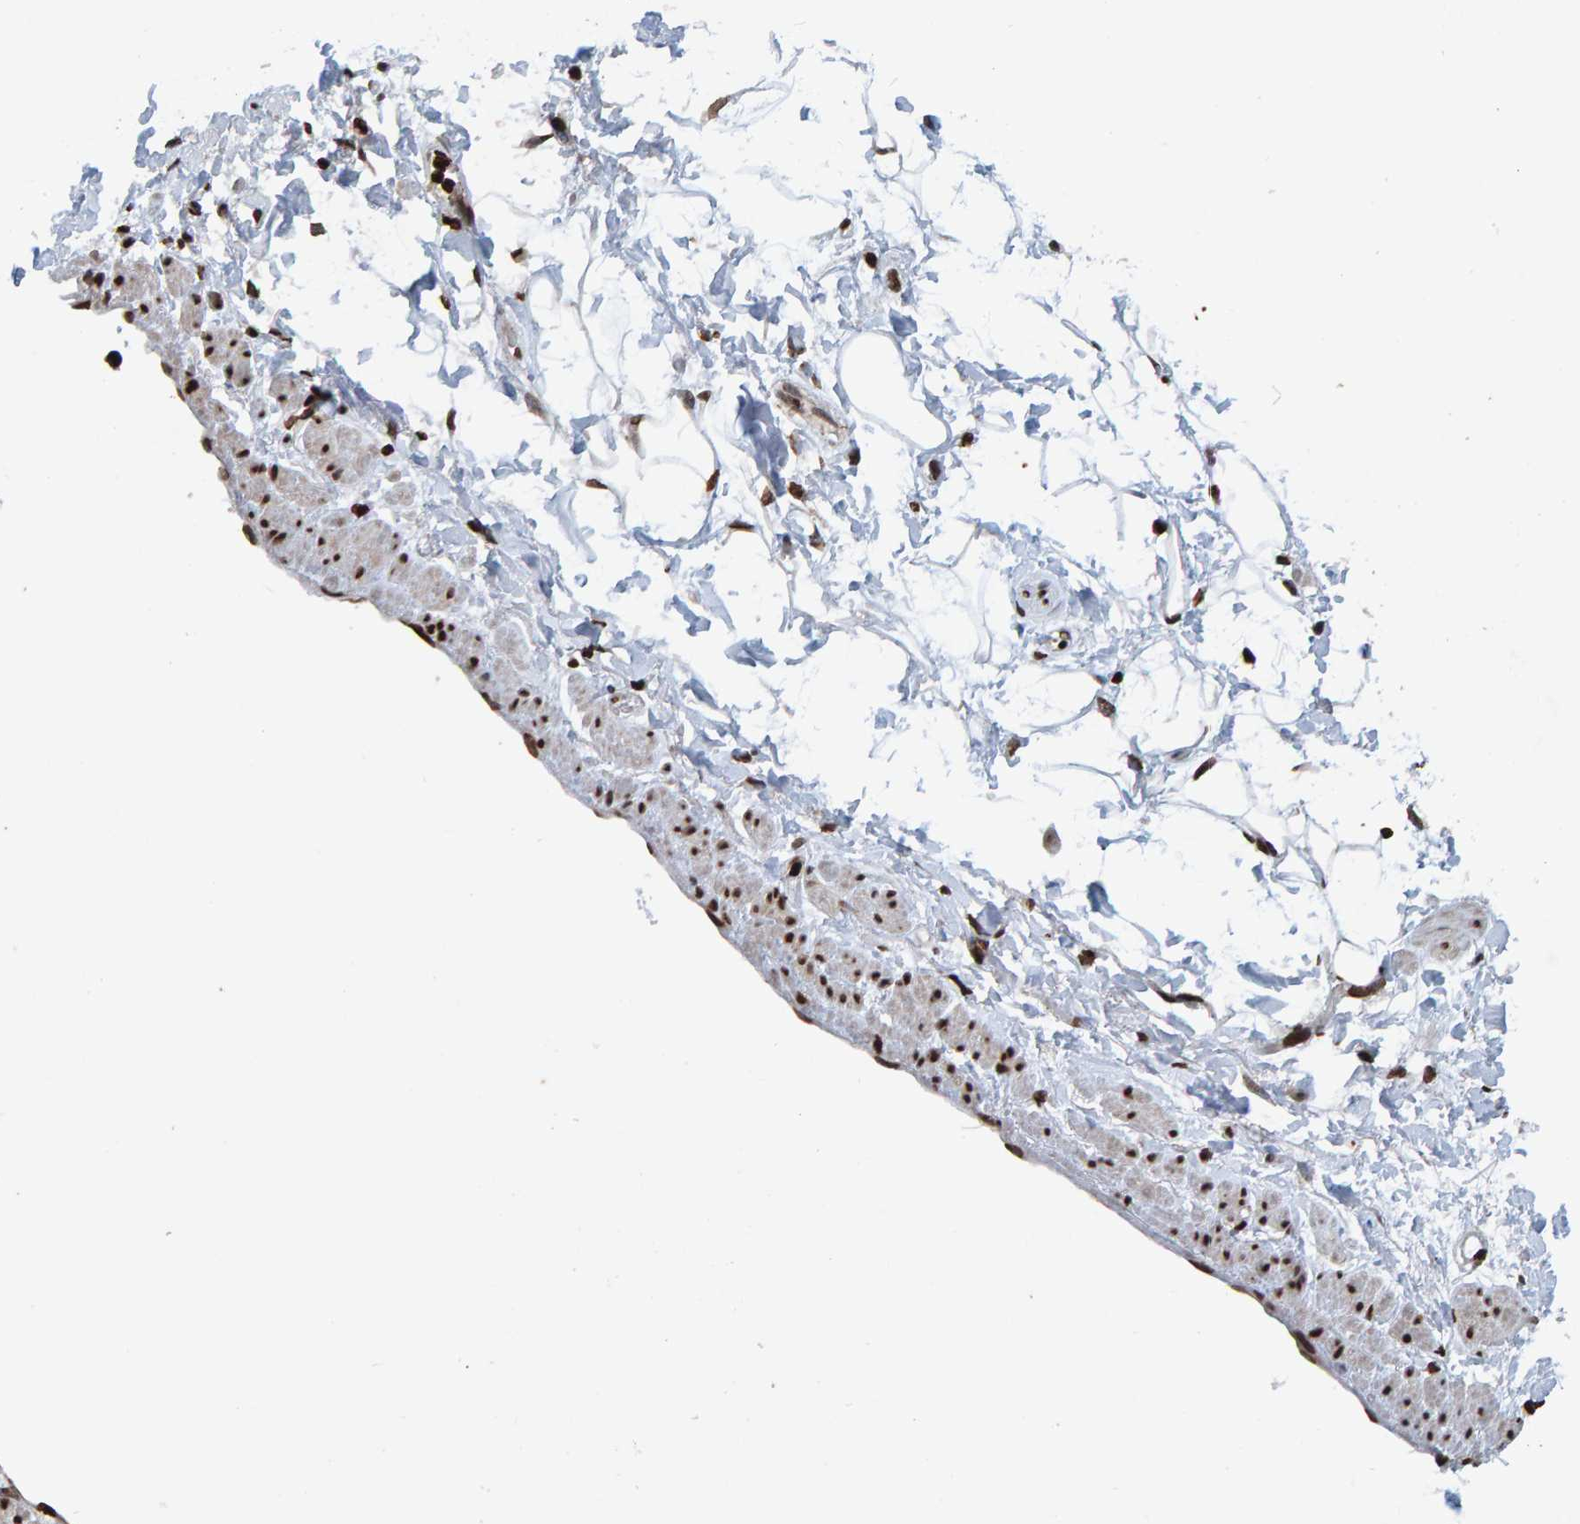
{"staining": {"intensity": "negative", "quantity": "none", "location": "none"}, "tissue": "adipose tissue", "cell_type": "Adipocytes", "image_type": "normal", "snomed": [{"axis": "morphology", "description": "Normal tissue, NOS"}, {"axis": "topography", "description": "Soft tissue"}], "caption": "An image of adipose tissue stained for a protein demonstrates no brown staining in adipocytes.", "gene": "H2AZ1", "patient": {"sex": "male", "age": 72}}